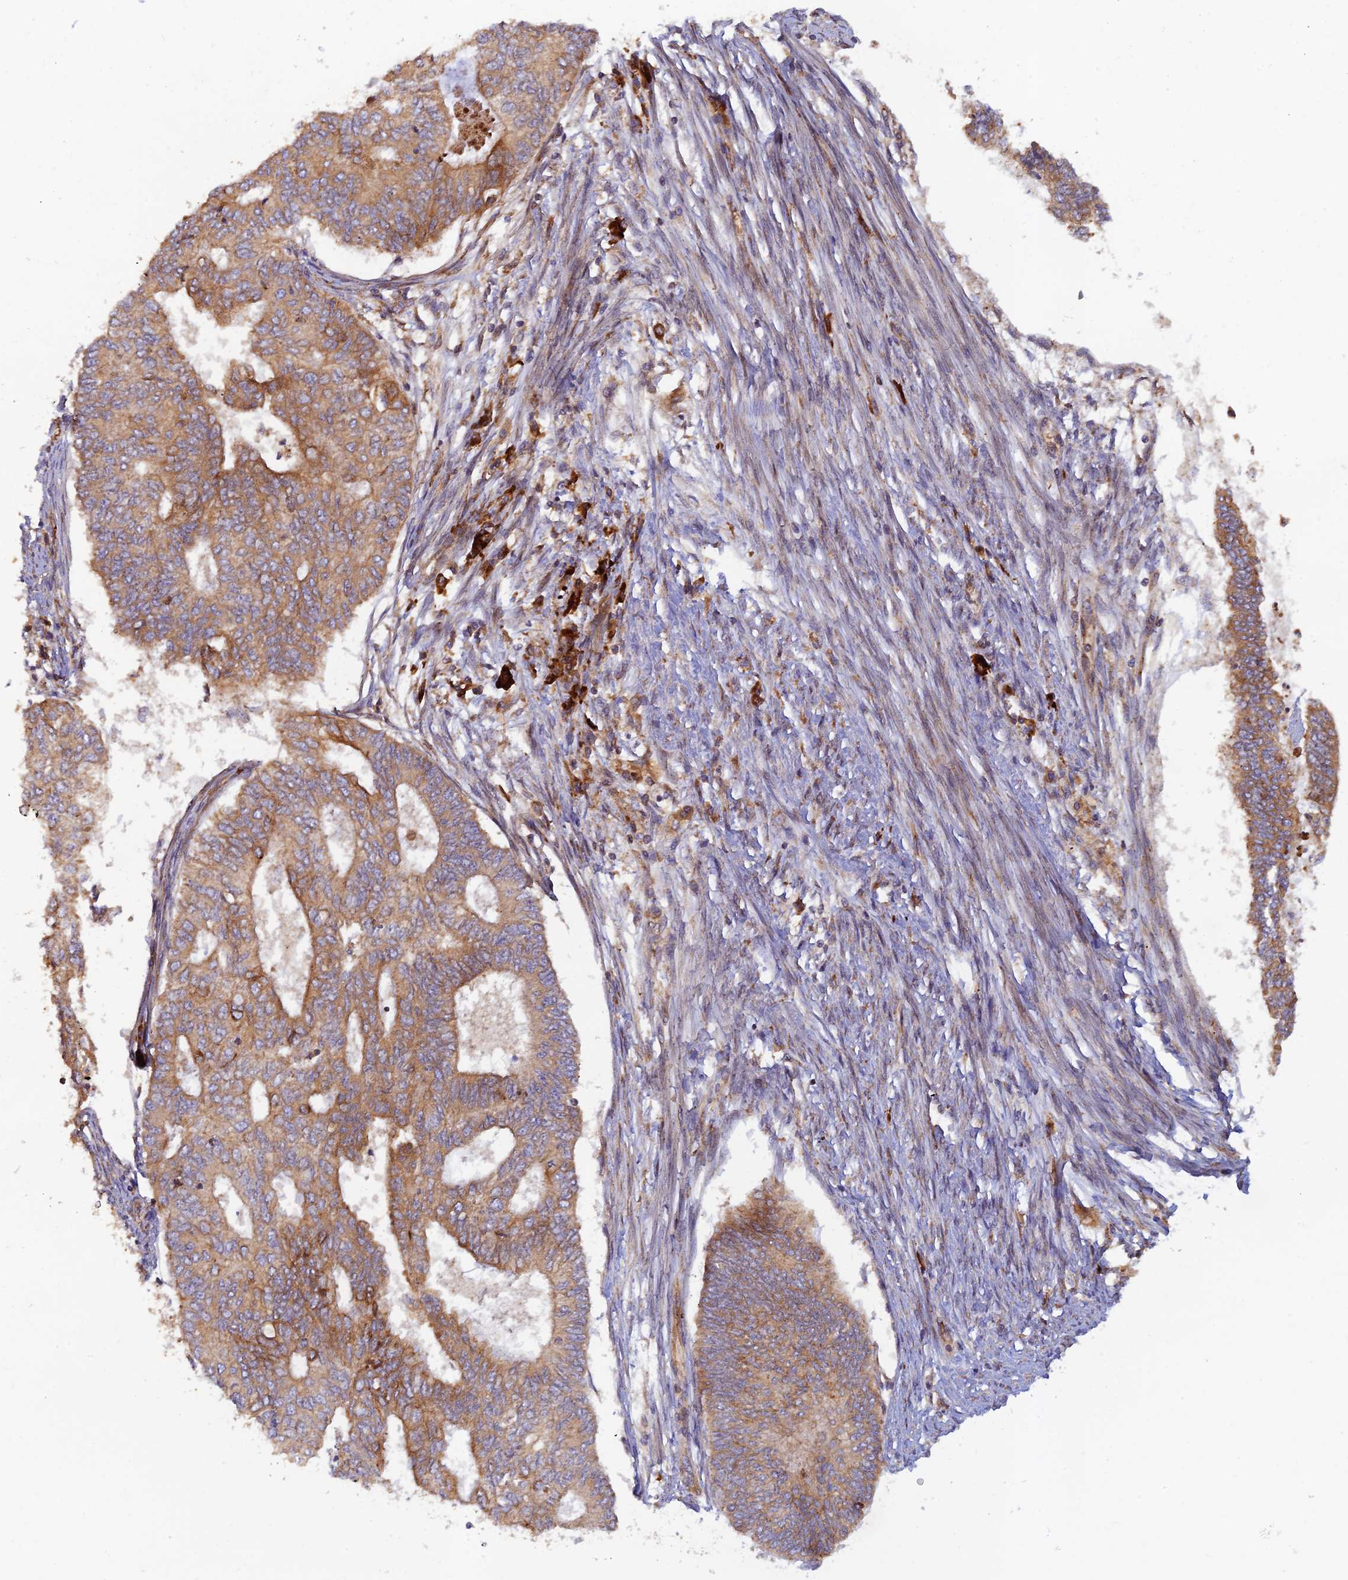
{"staining": {"intensity": "moderate", "quantity": ">75%", "location": "cytoplasmic/membranous"}, "tissue": "endometrial cancer", "cell_type": "Tumor cells", "image_type": "cancer", "snomed": [{"axis": "morphology", "description": "Adenocarcinoma, NOS"}, {"axis": "topography", "description": "Endometrium"}], "caption": "IHC of adenocarcinoma (endometrial) reveals medium levels of moderate cytoplasmic/membranous positivity in approximately >75% of tumor cells. (IHC, brightfield microscopy, high magnification).", "gene": "GMCL1", "patient": {"sex": "female", "age": 68}}